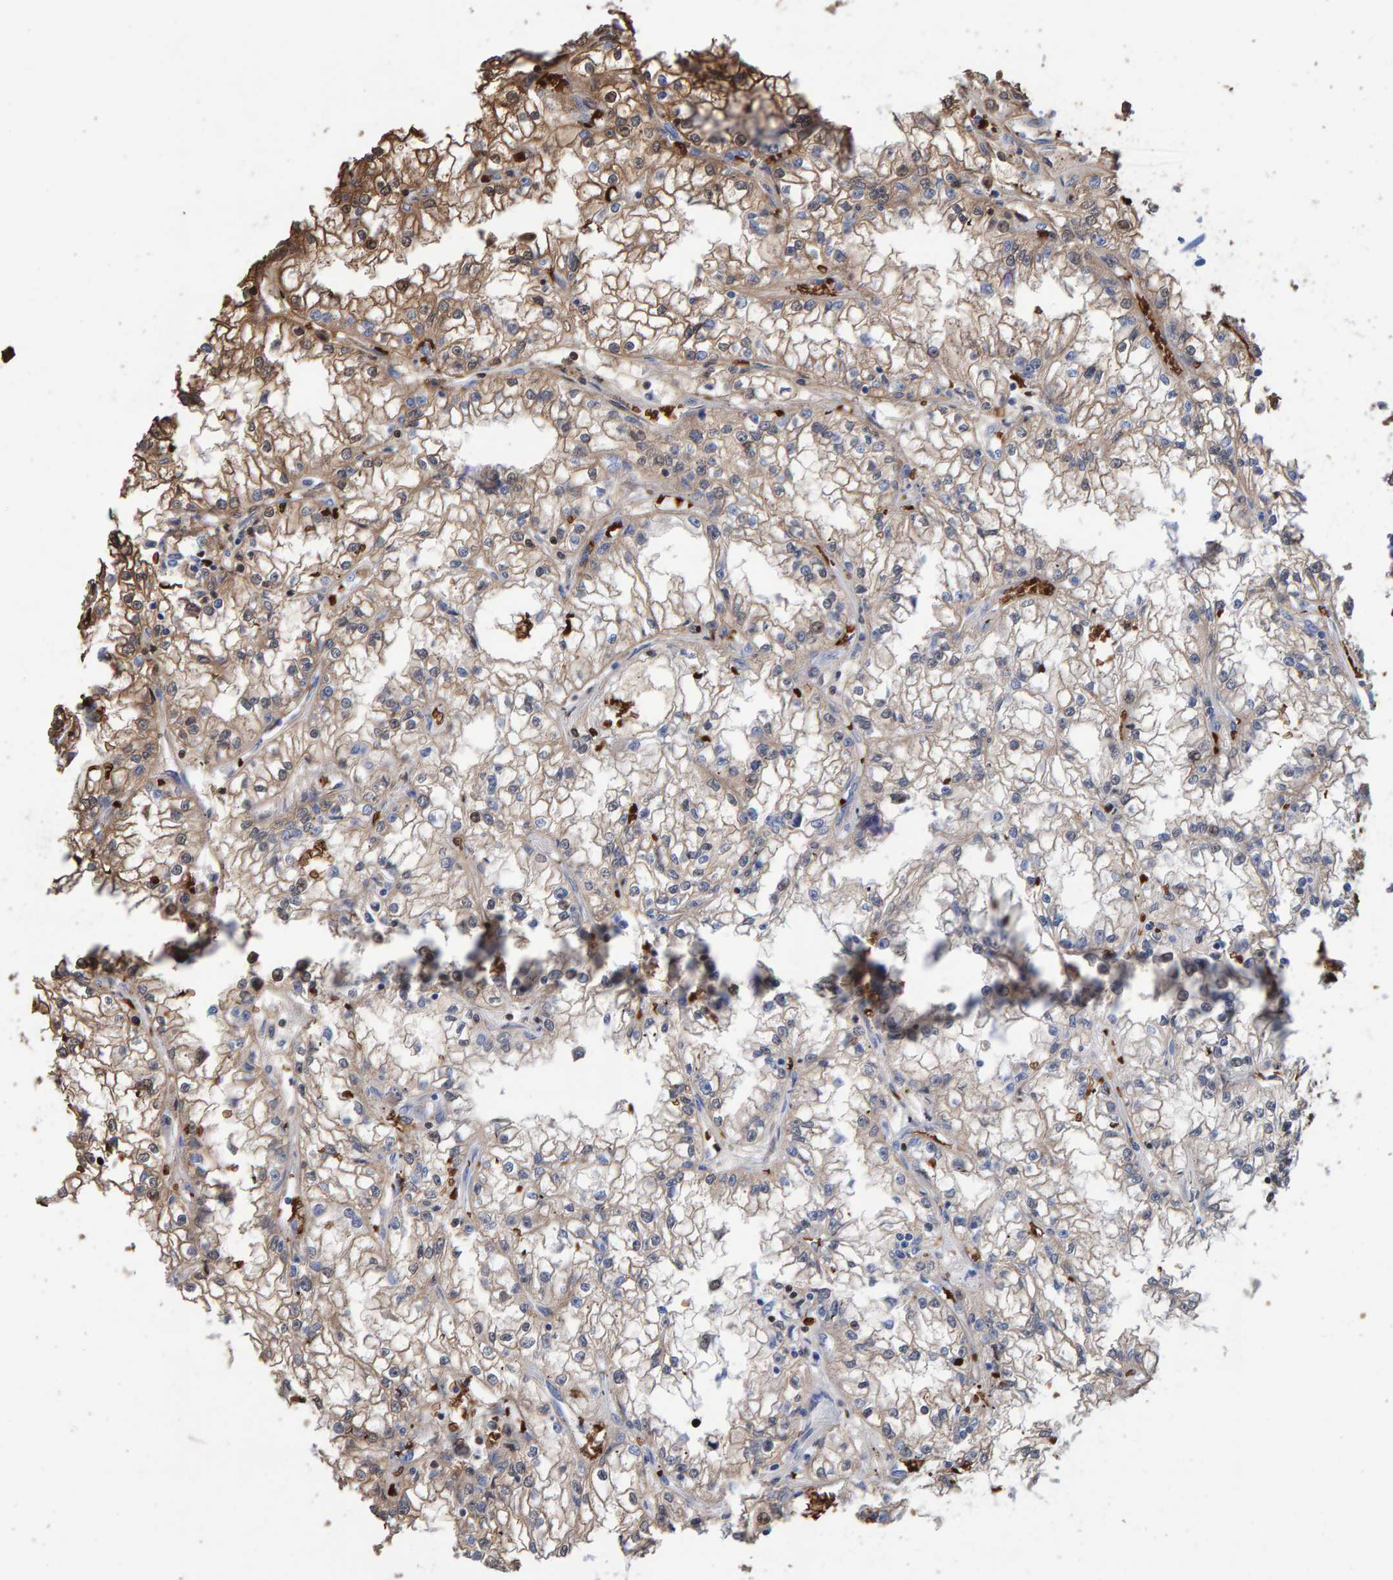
{"staining": {"intensity": "moderate", "quantity": ">75%", "location": "cytoplasmic/membranous"}, "tissue": "renal cancer", "cell_type": "Tumor cells", "image_type": "cancer", "snomed": [{"axis": "morphology", "description": "Adenocarcinoma, NOS"}, {"axis": "topography", "description": "Kidney"}], "caption": "Immunohistochemical staining of human adenocarcinoma (renal) demonstrates medium levels of moderate cytoplasmic/membranous positivity in approximately >75% of tumor cells.", "gene": "VPS9D1", "patient": {"sex": "male", "age": 56}}